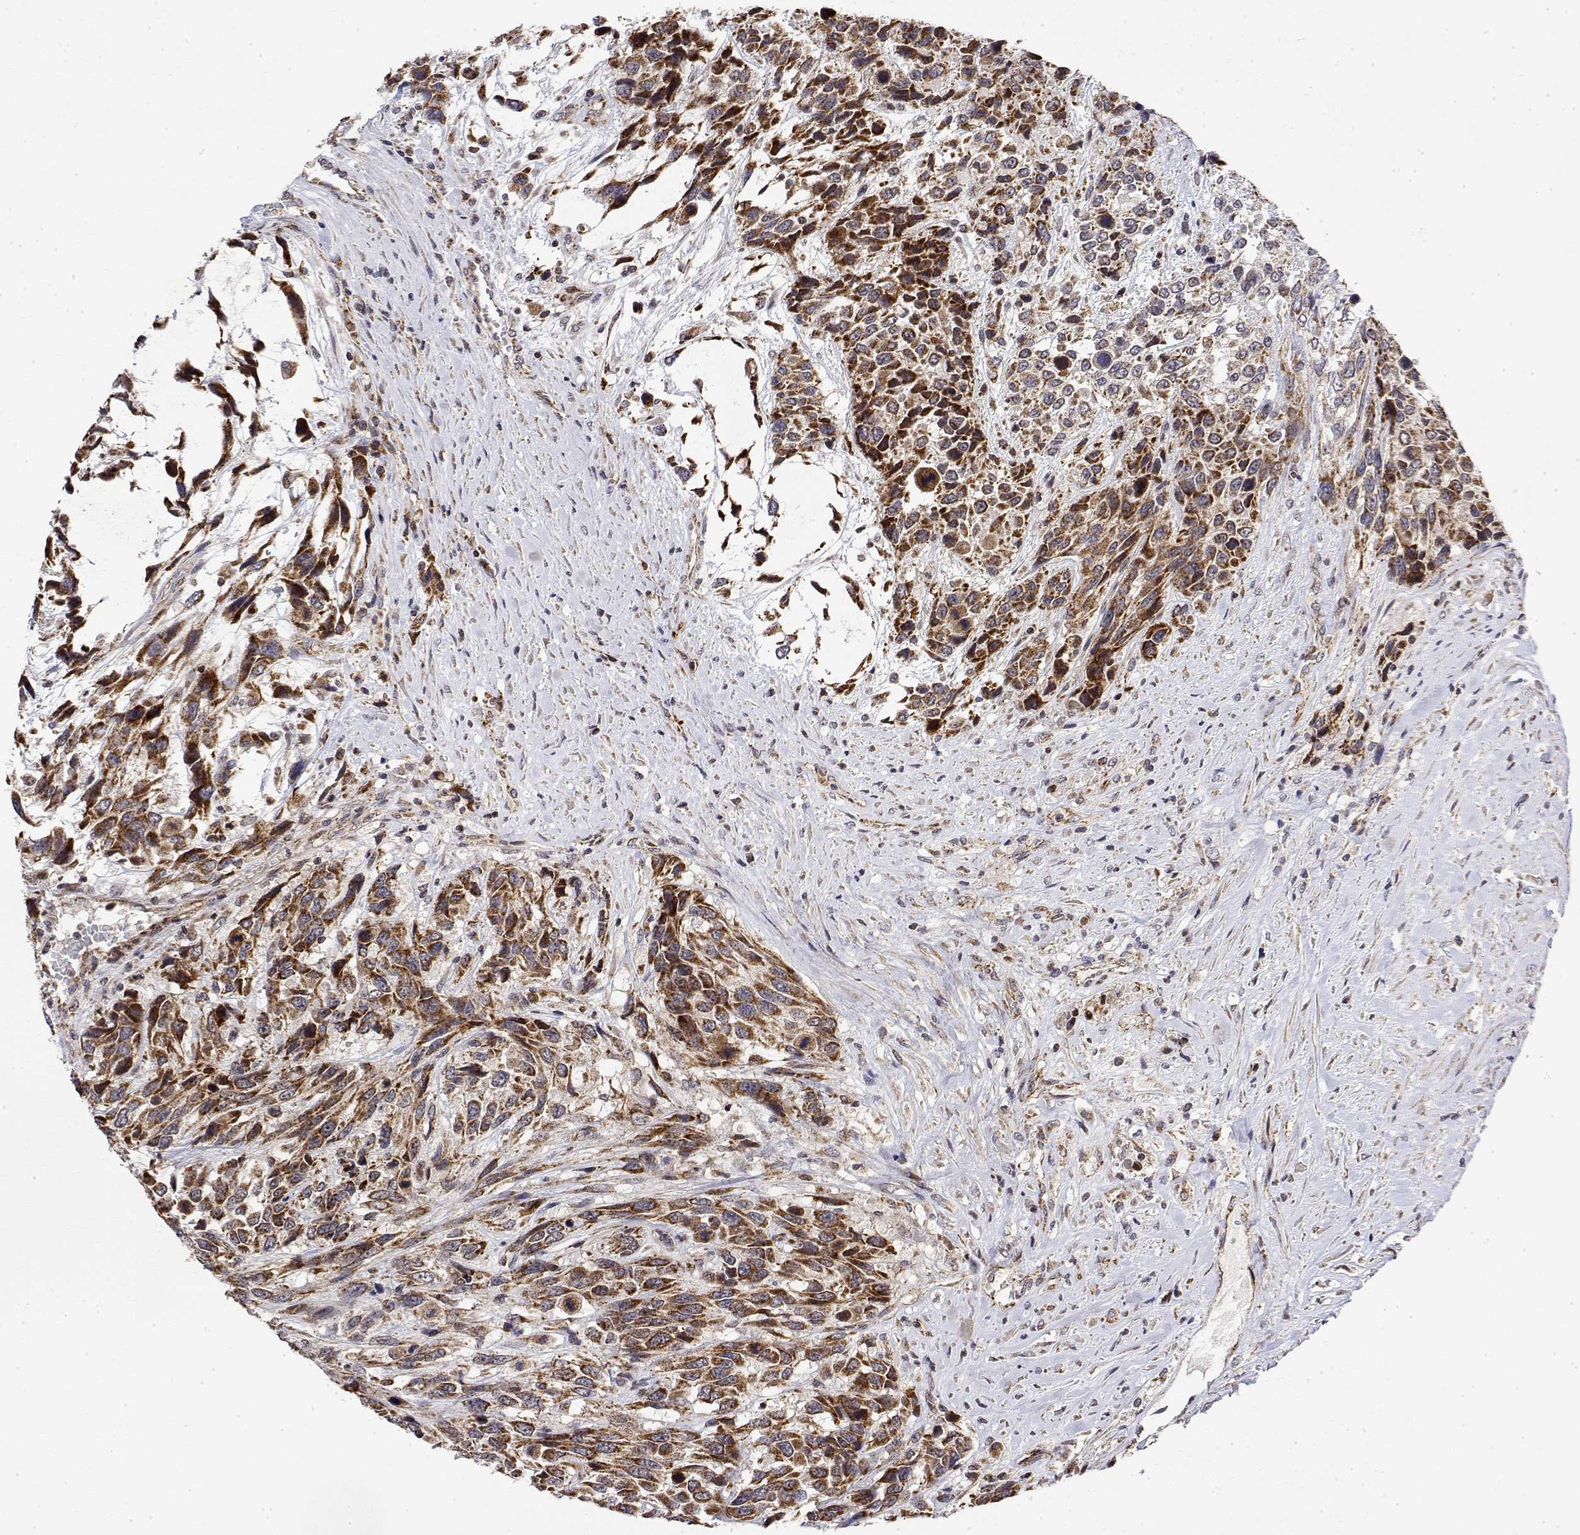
{"staining": {"intensity": "strong", "quantity": ">75%", "location": "cytoplasmic/membranous"}, "tissue": "urothelial cancer", "cell_type": "Tumor cells", "image_type": "cancer", "snomed": [{"axis": "morphology", "description": "Urothelial carcinoma, High grade"}, {"axis": "topography", "description": "Urinary bladder"}], "caption": "Urothelial carcinoma (high-grade) stained with a protein marker shows strong staining in tumor cells.", "gene": "GADD45GIP1", "patient": {"sex": "female", "age": 70}}